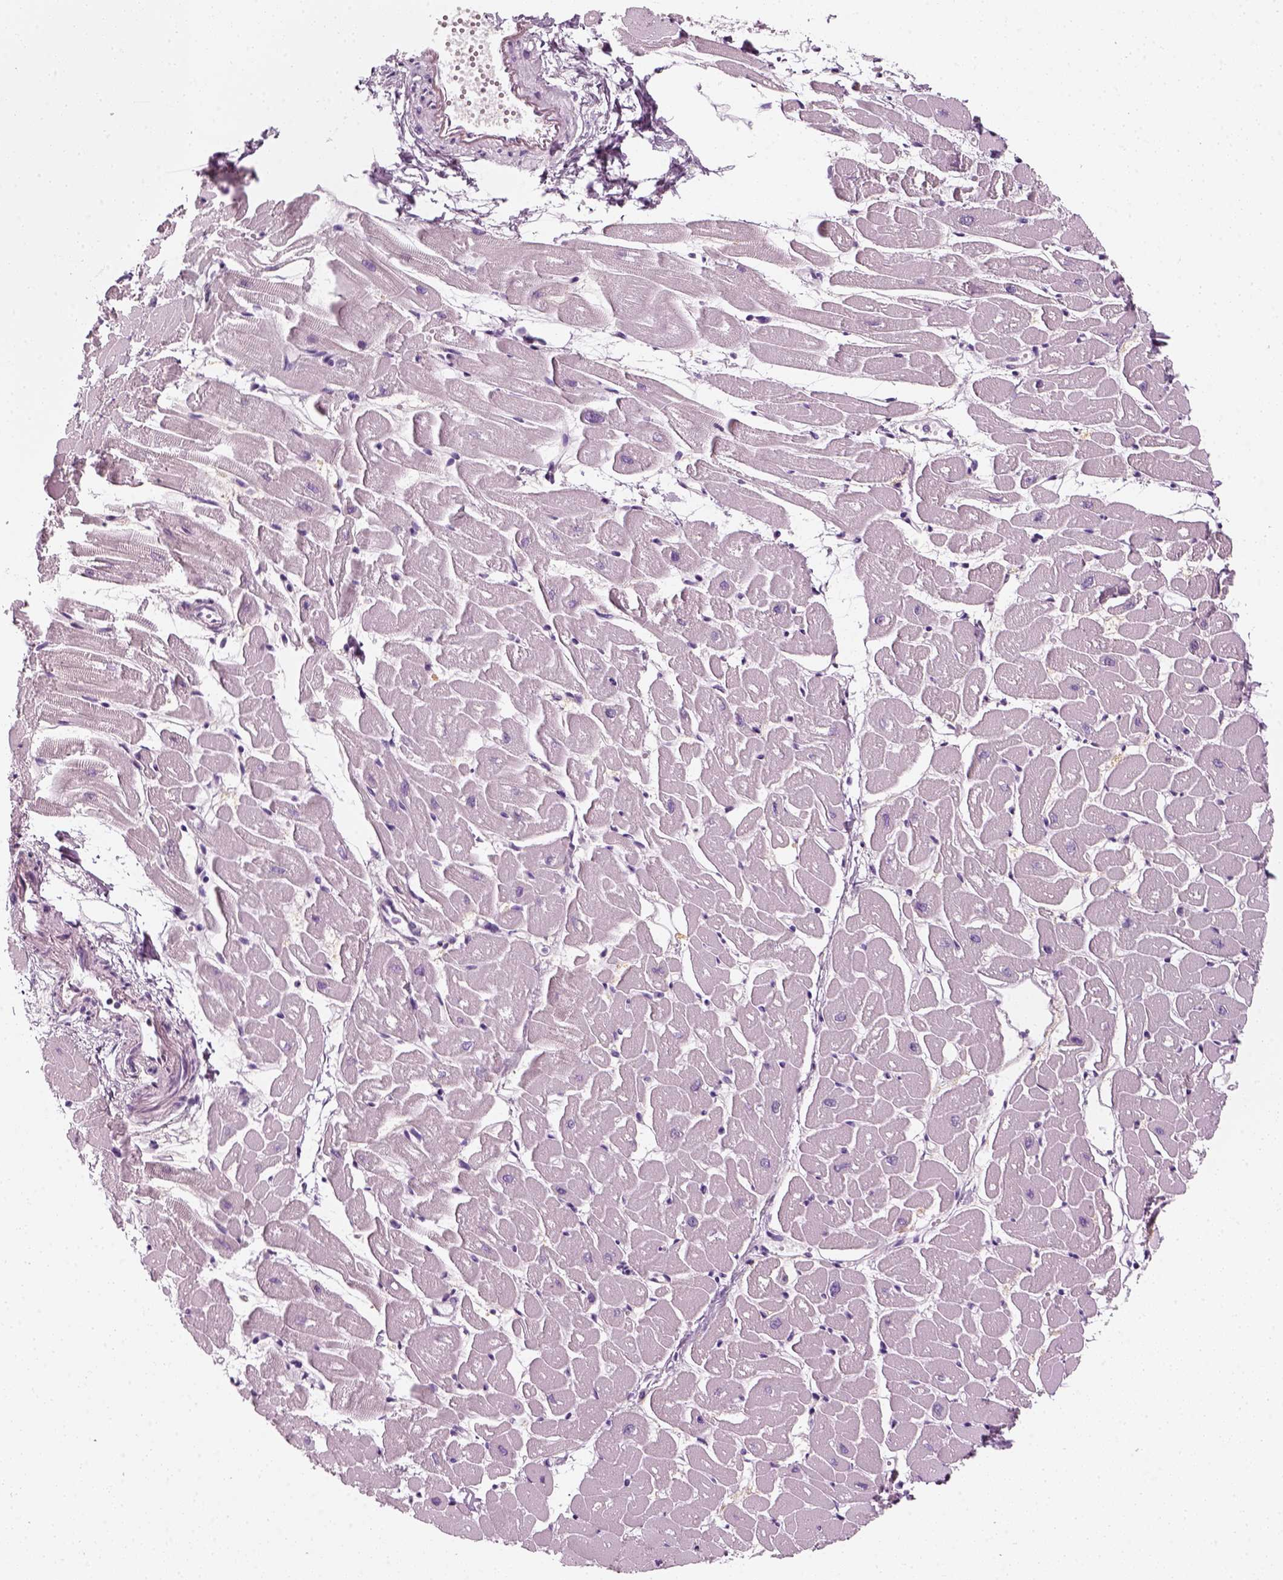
{"staining": {"intensity": "negative", "quantity": "none", "location": "none"}, "tissue": "heart muscle", "cell_type": "Cardiomyocytes", "image_type": "normal", "snomed": [{"axis": "morphology", "description": "Normal tissue, NOS"}, {"axis": "topography", "description": "Heart"}], "caption": "A histopathology image of heart muscle stained for a protein demonstrates no brown staining in cardiomyocytes.", "gene": "KRT75", "patient": {"sex": "male", "age": 57}}